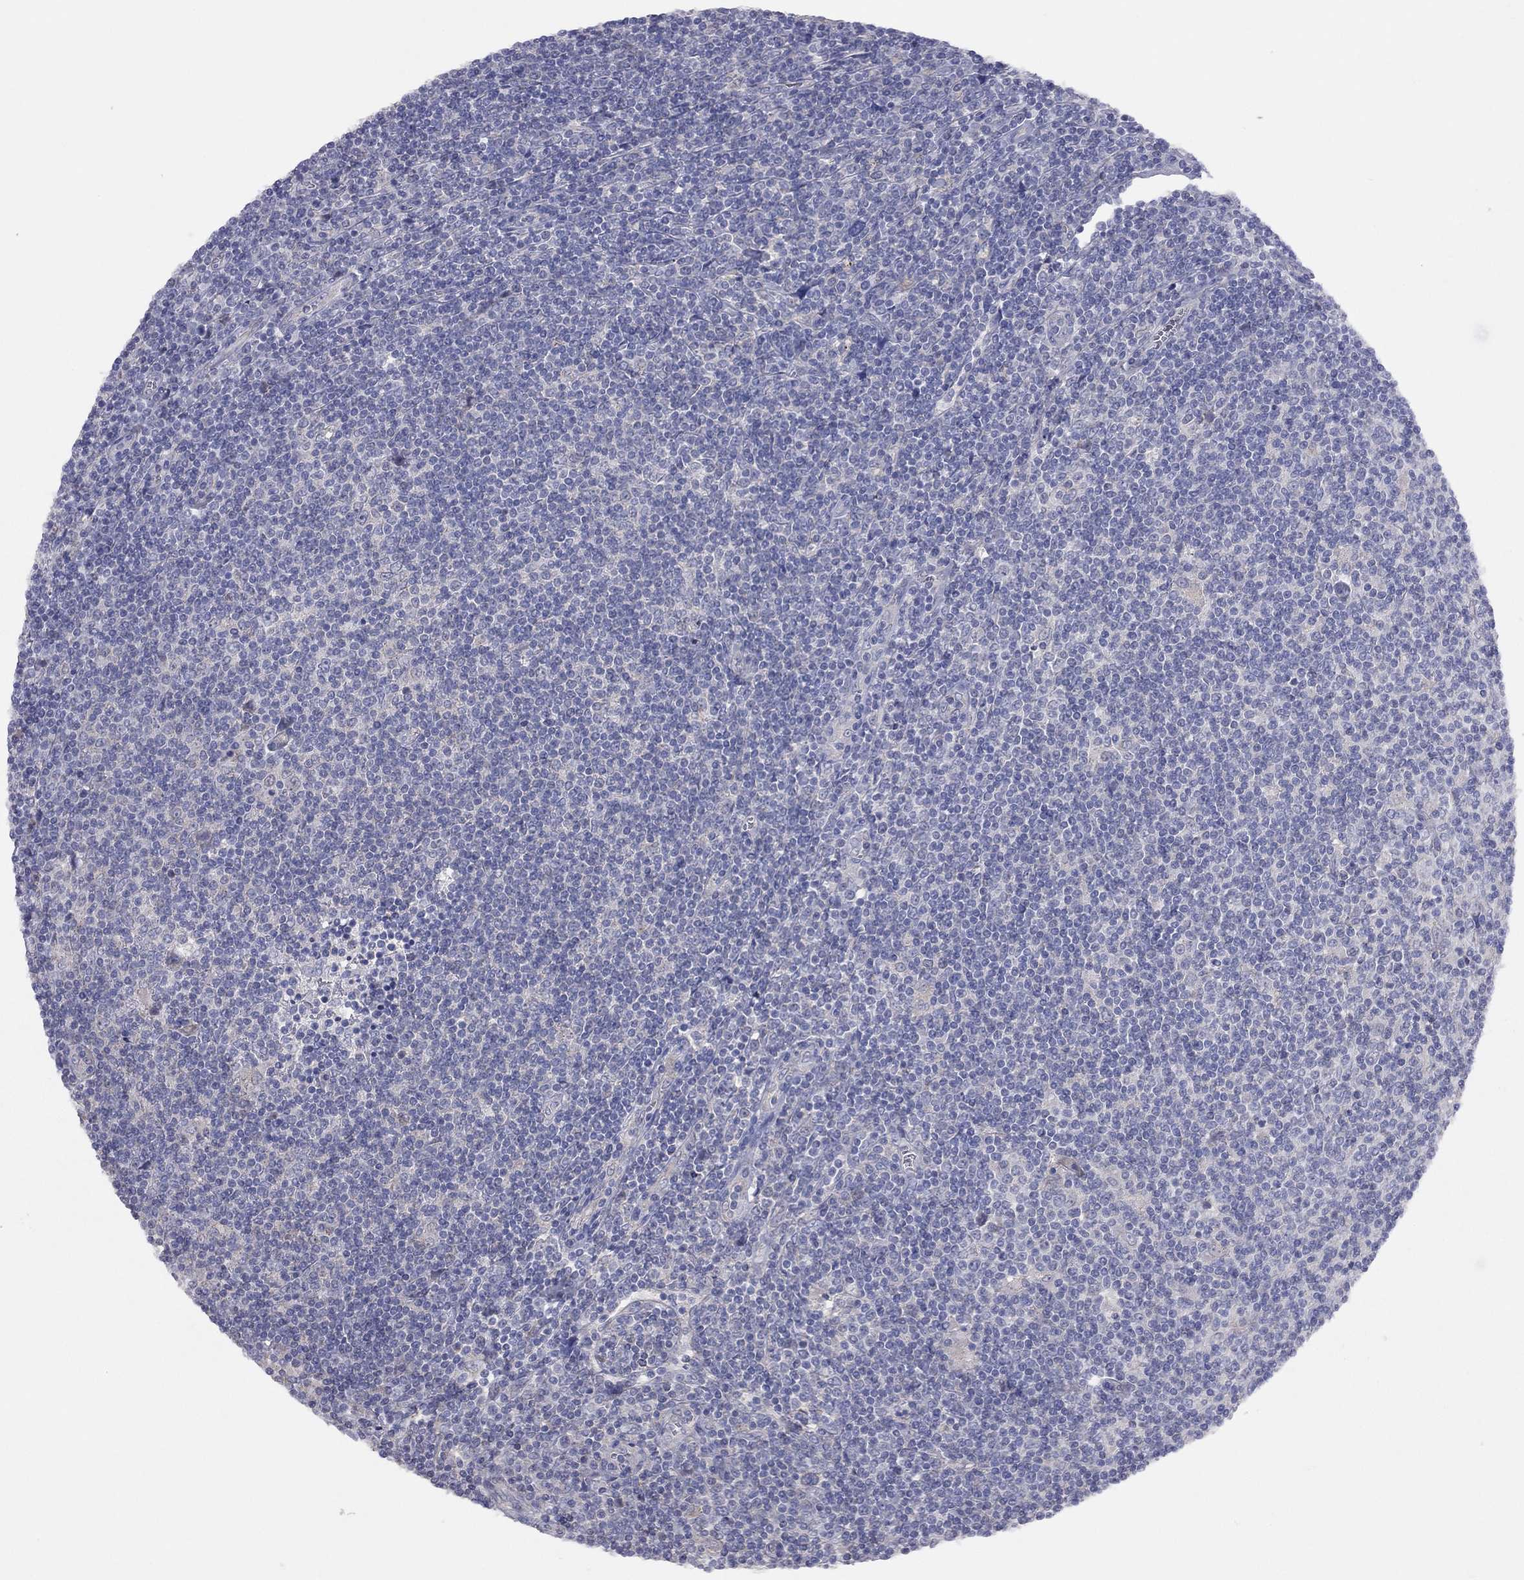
{"staining": {"intensity": "negative", "quantity": "none", "location": "none"}, "tissue": "lymphoma", "cell_type": "Tumor cells", "image_type": "cancer", "snomed": [{"axis": "morphology", "description": "Hodgkin's disease, NOS"}, {"axis": "topography", "description": "Lymph node"}], "caption": "Immunohistochemistry (IHC) histopathology image of lymphoma stained for a protein (brown), which reveals no positivity in tumor cells.", "gene": "KCNB1", "patient": {"sex": "male", "age": 40}}